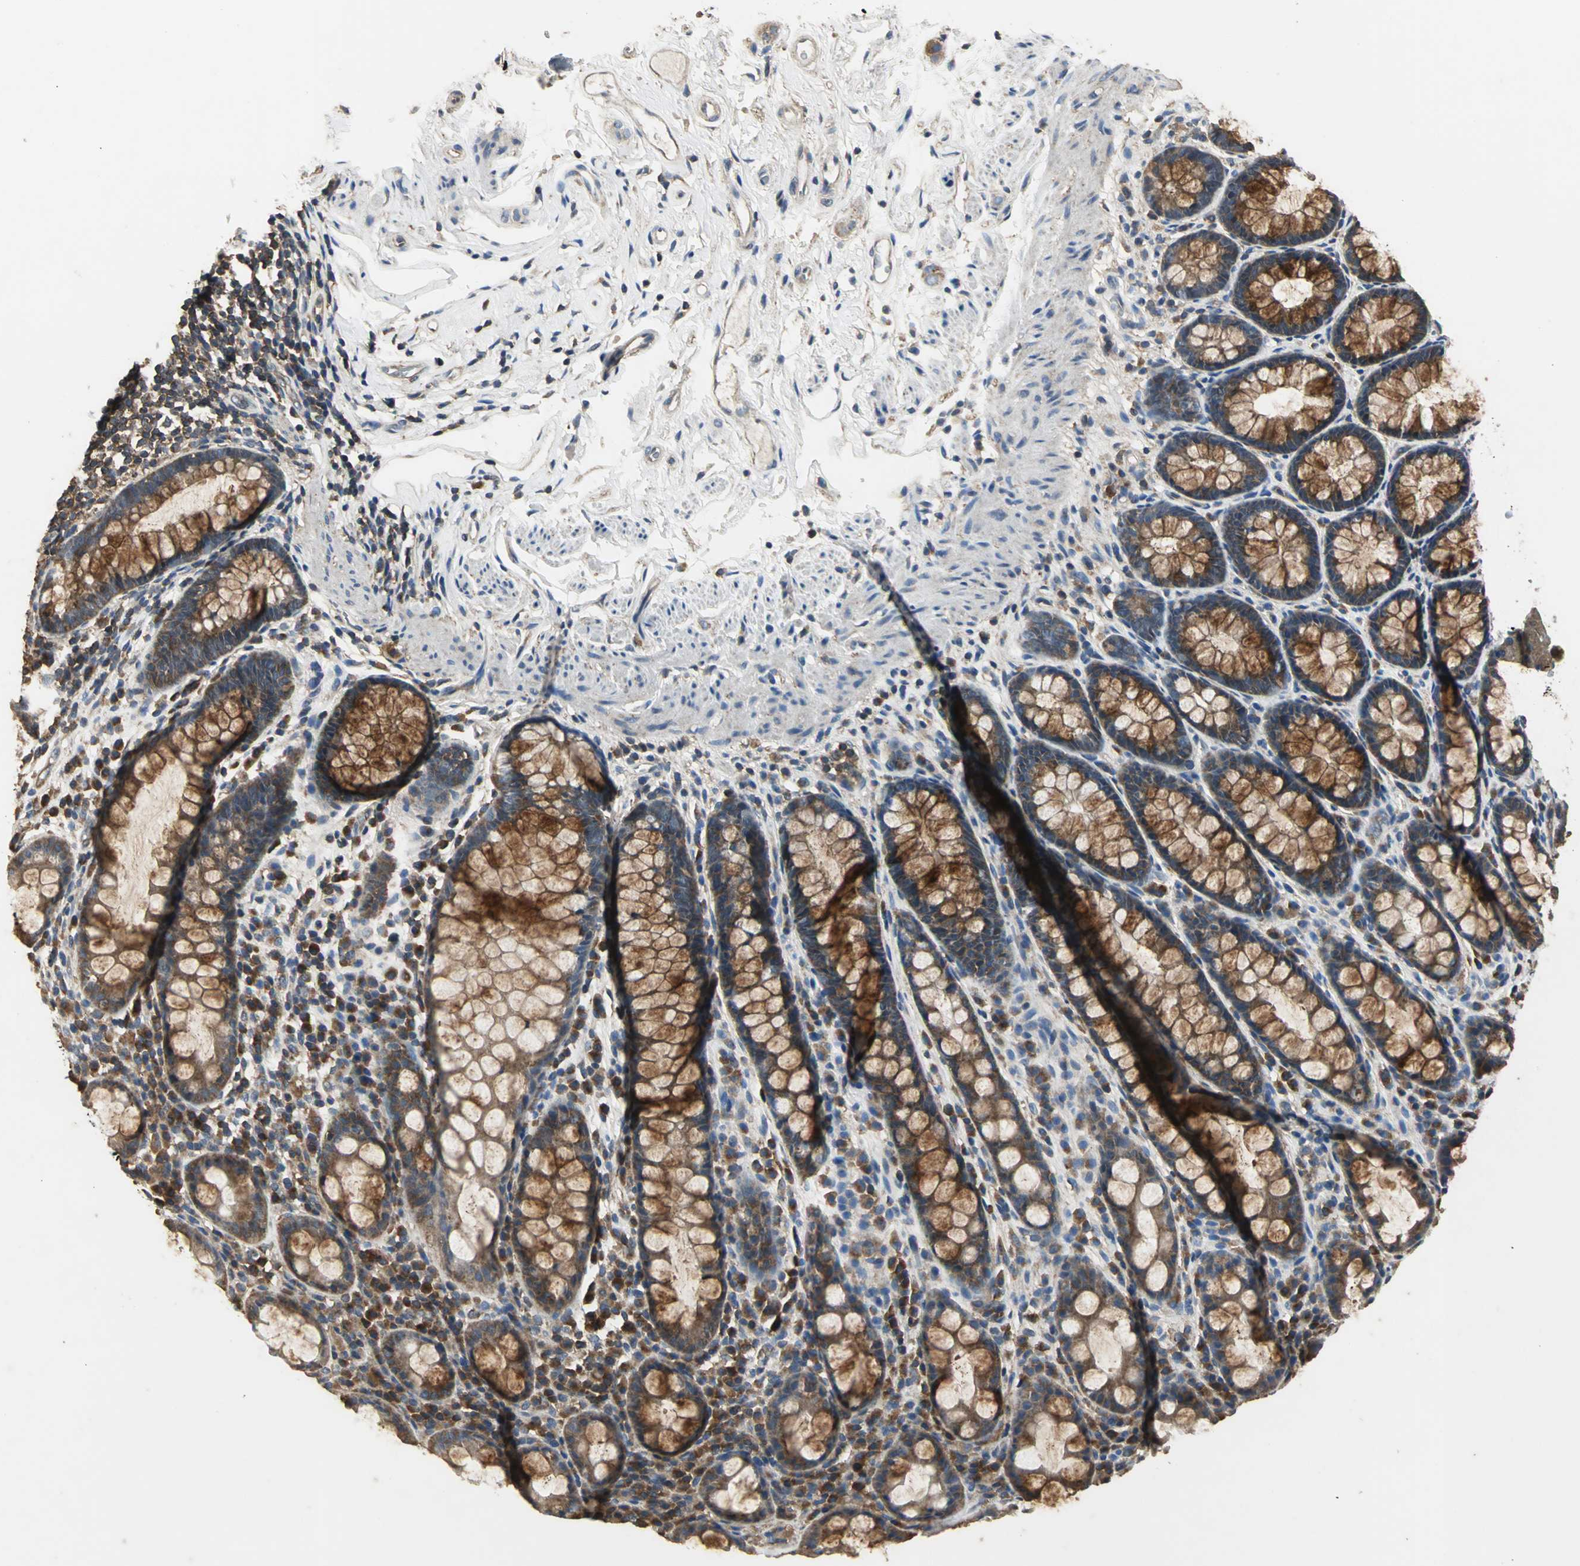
{"staining": {"intensity": "moderate", "quantity": ">75%", "location": "cytoplasmic/membranous"}, "tissue": "rectum", "cell_type": "Glandular cells", "image_type": "normal", "snomed": [{"axis": "morphology", "description": "Normal tissue, NOS"}, {"axis": "topography", "description": "Rectum"}], "caption": "An immunohistochemistry image of normal tissue is shown. Protein staining in brown highlights moderate cytoplasmic/membranous positivity in rectum within glandular cells. The staining is performed using DAB brown chromogen to label protein expression. The nuclei are counter-stained blue using hematoxylin.", "gene": "IRF3", "patient": {"sex": "male", "age": 92}}